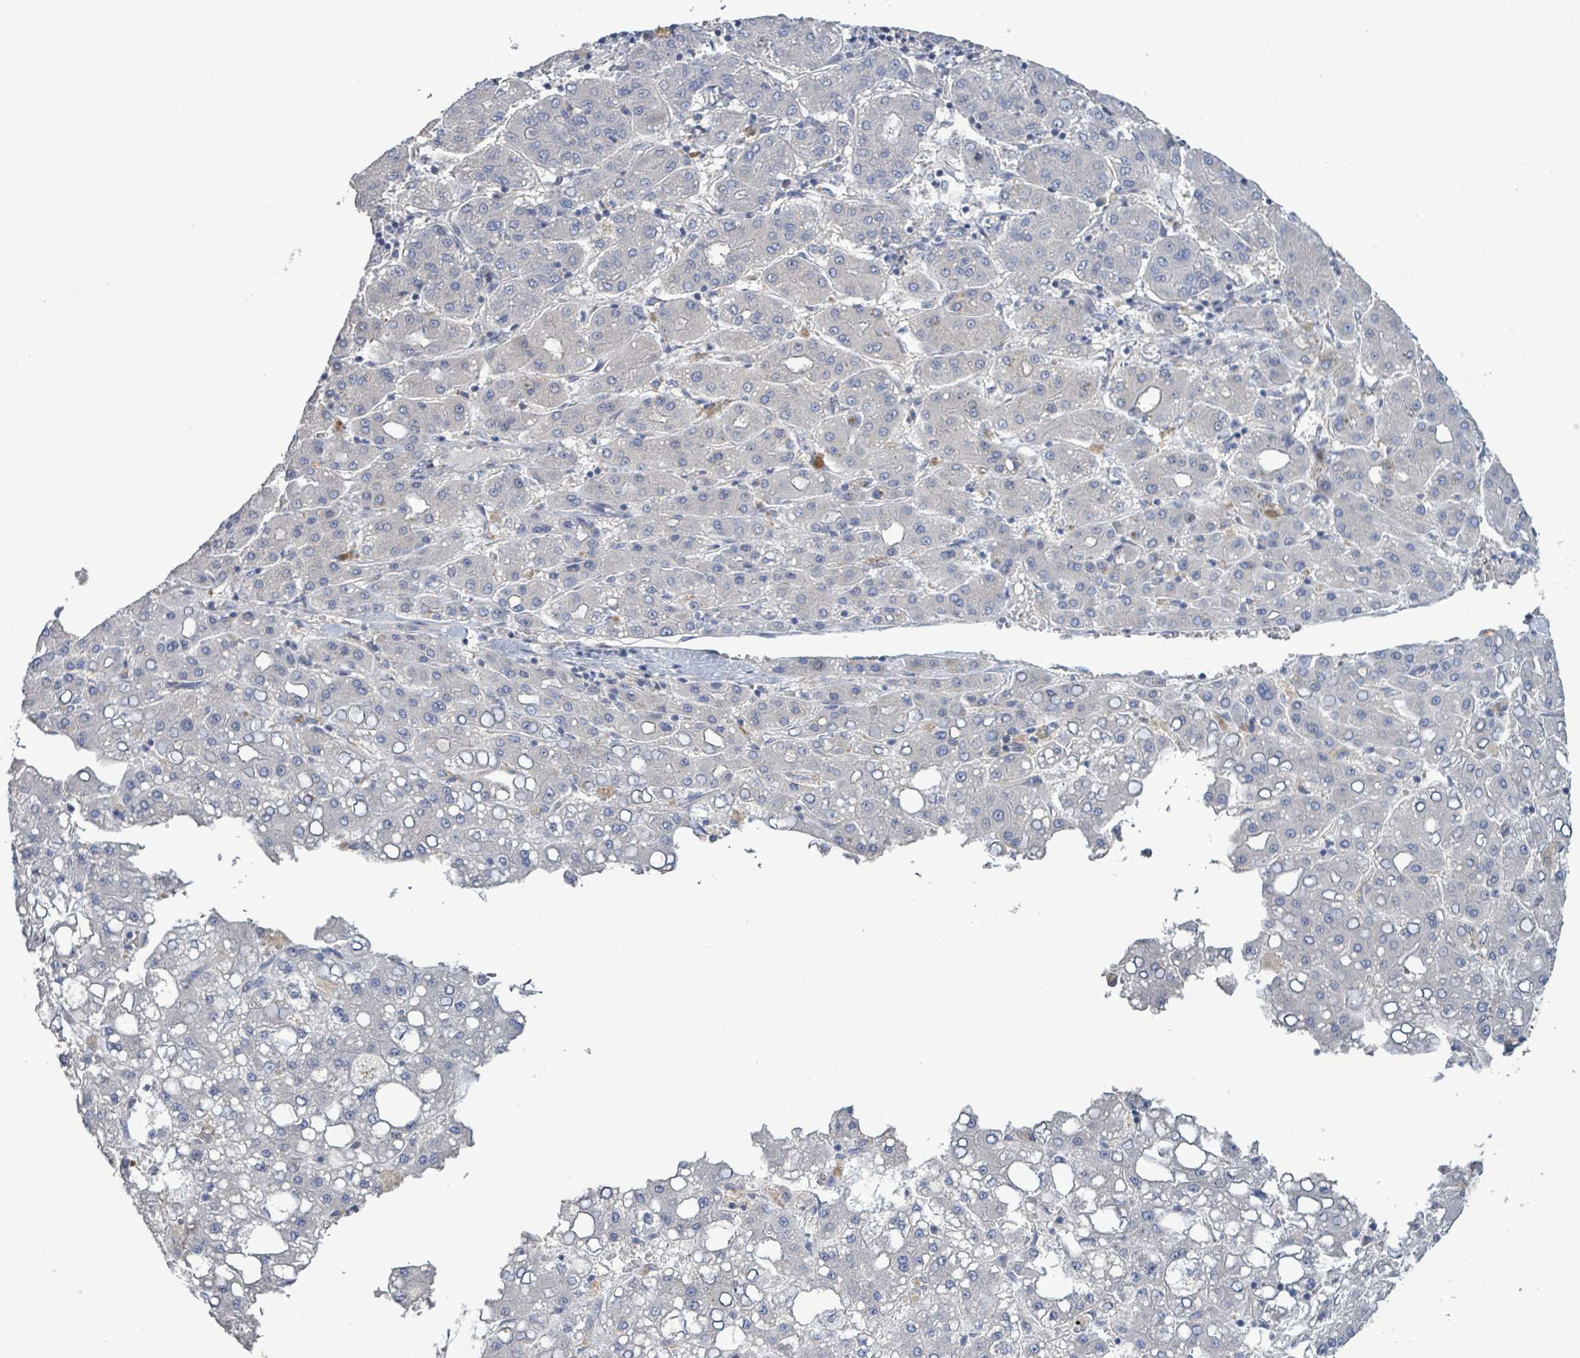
{"staining": {"intensity": "negative", "quantity": "none", "location": "none"}, "tissue": "liver cancer", "cell_type": "Tumor cells", "image_type": "cancer", "snomed": [{"axis": "morphology", "description": "Carcinoma, Hepatocellular, NOS"}, {"axis": "topography", "description": "Liver"}], "caption": "Immunohistochemistry (IHC) of liver cancer (hepatocellular carcinoma) demonstrates no staining in tumor cells.", "gene": "KRAS", "patient": {"sex": "male", "age": 65}}